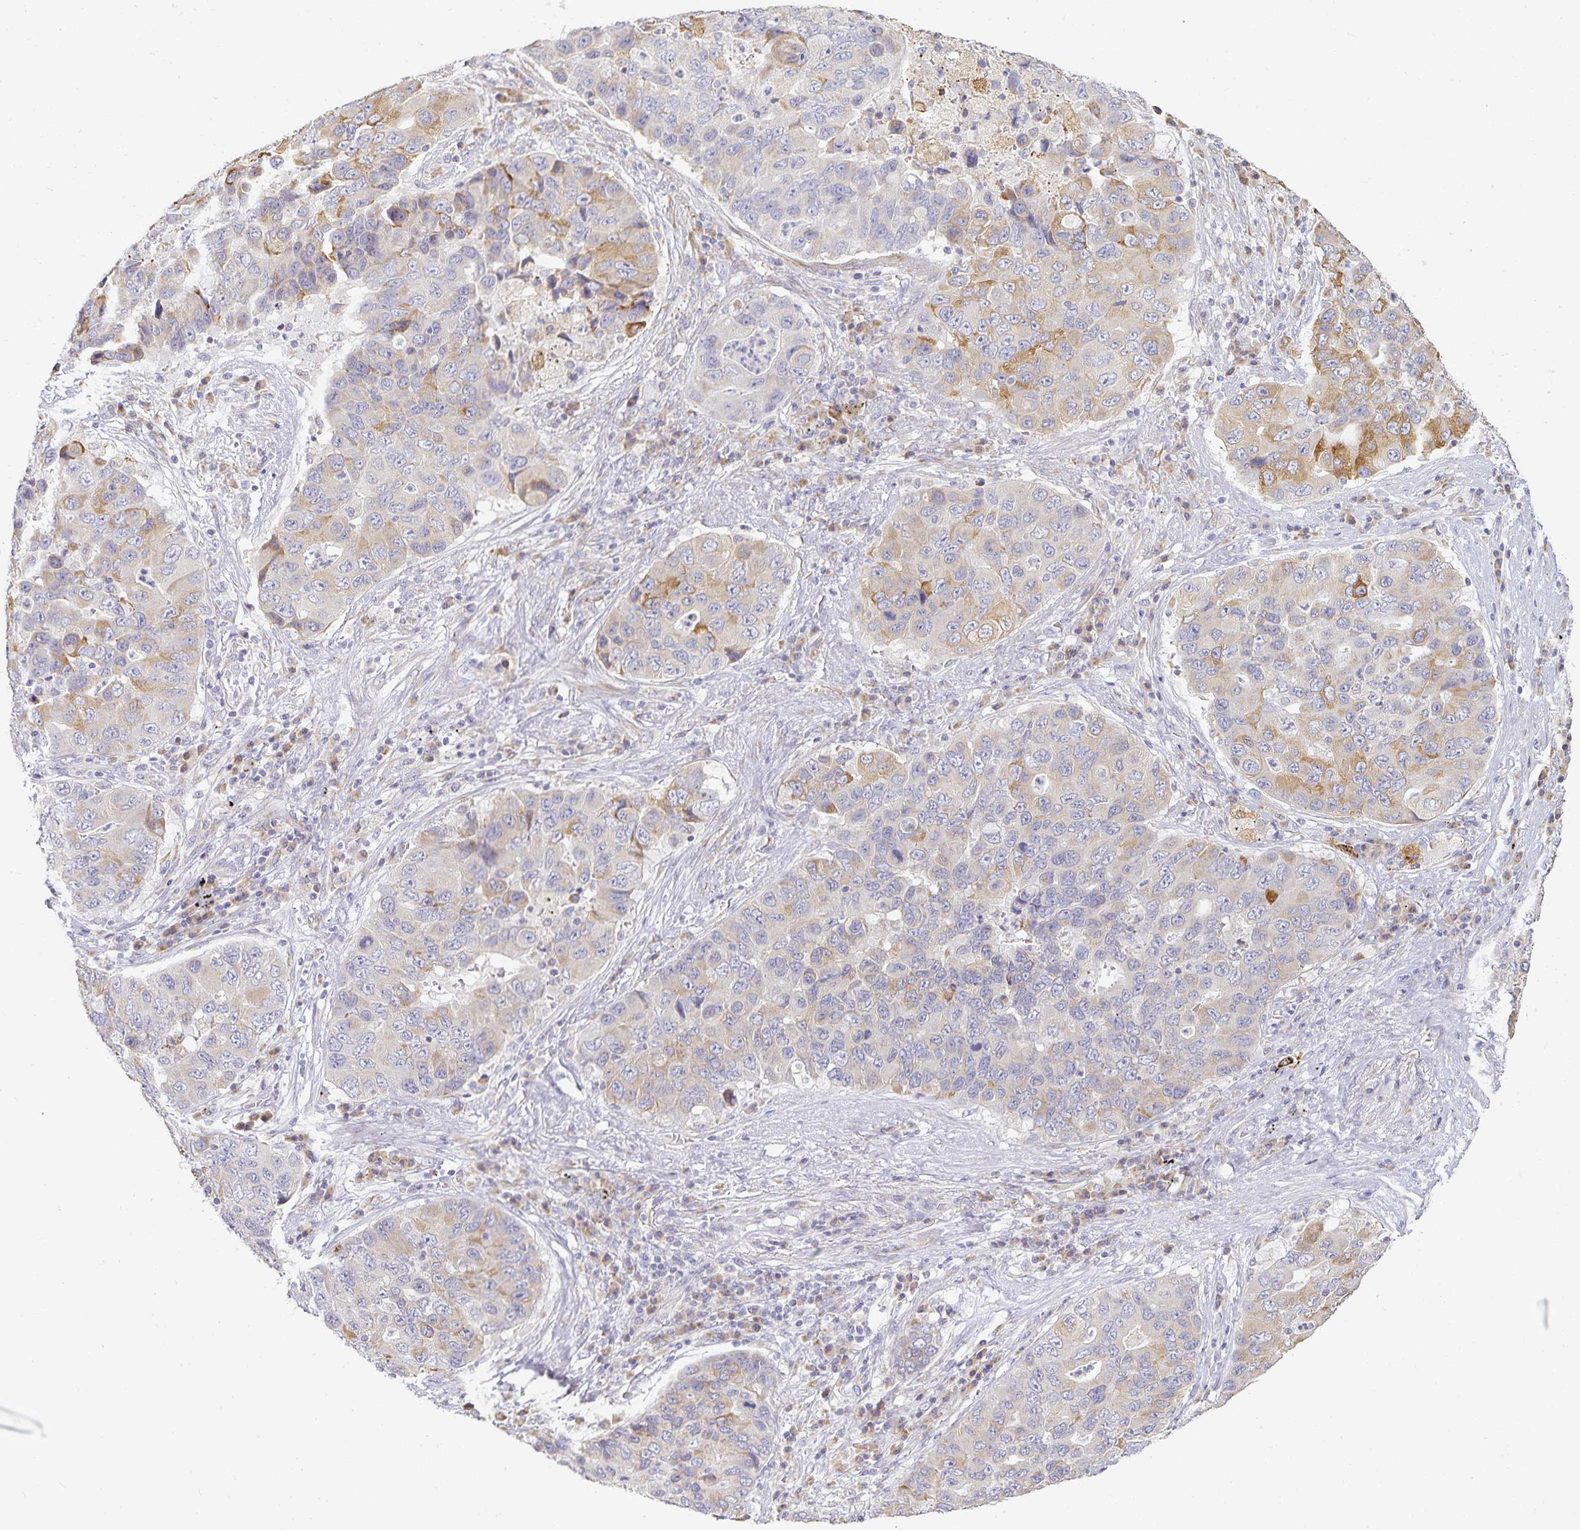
{"staining": {"intensity": "moderate", "quantity": "<25%", "location": "cytoplasmic/membranous"}, "tissue": "lung cancer", "cell_type": "Tumor cells", "image_type": "cancer", "snomed": [{"axis": "morphology", "description": "Adenocarcinoma, NOS"}, {"axis": "morphology", "description": "Adenocarcinoma, metastatic, NOS"}, {"axis": "topography", "description": "Lymph node"}, {"axis": "topography", "description": "Lung"}], "caption": "Brown immunohistochemical staining in human lung adenocarcinoma exhibits moderate cytoplasmic/membranous staining in about <25% of tumor cells.", "gene": "GP2", "patient": {"sex": "female", "age": 54}}